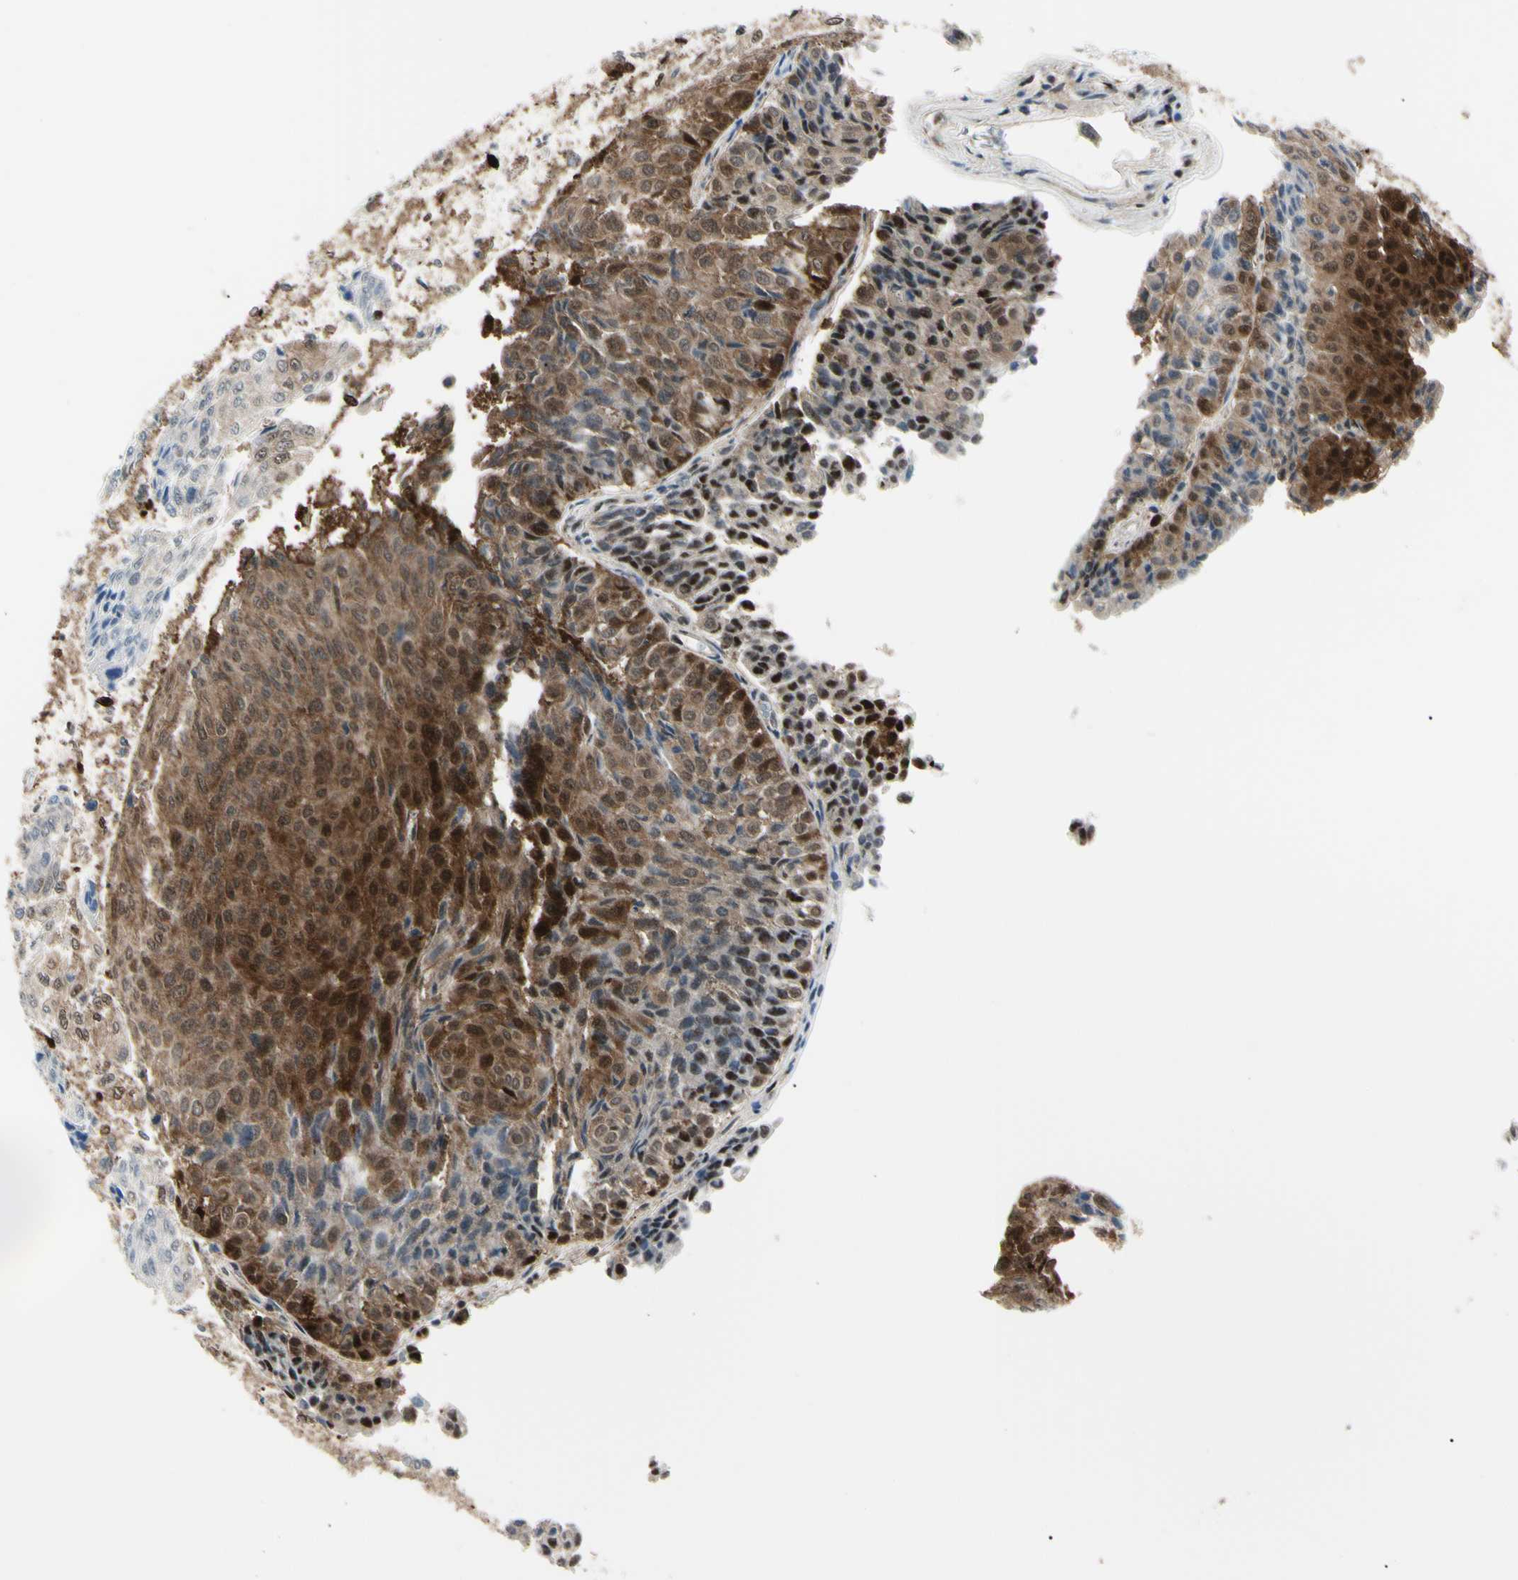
{"staining": {"intensity": "strong", "quantity": "25%-75%", "location": "cytoplasmic/membranous,nuclear"}, "tissue": "urothelial cancer", "cell_type": "Tumor cells", "image_type": "cancer", "snomed": [{"axis": "morphology", "description": "Urothelial carcinoma, Low grade"}, {"axis": "topography", "description": "Urinary bladder"}], "caption": "Tumor cells reveal high levels of strong cytoplasmic/membranous and nuclear staining in approximately 25%-75% of cells in urothelial cancer. Using DAB (3,3'-diaminobenzidine) (brown) and hematoxylin (blue) stains, captured at high magnification using brightfield microscopy.", "gene": "PGK1", "patient": {"sex": "male", "age": 78}}